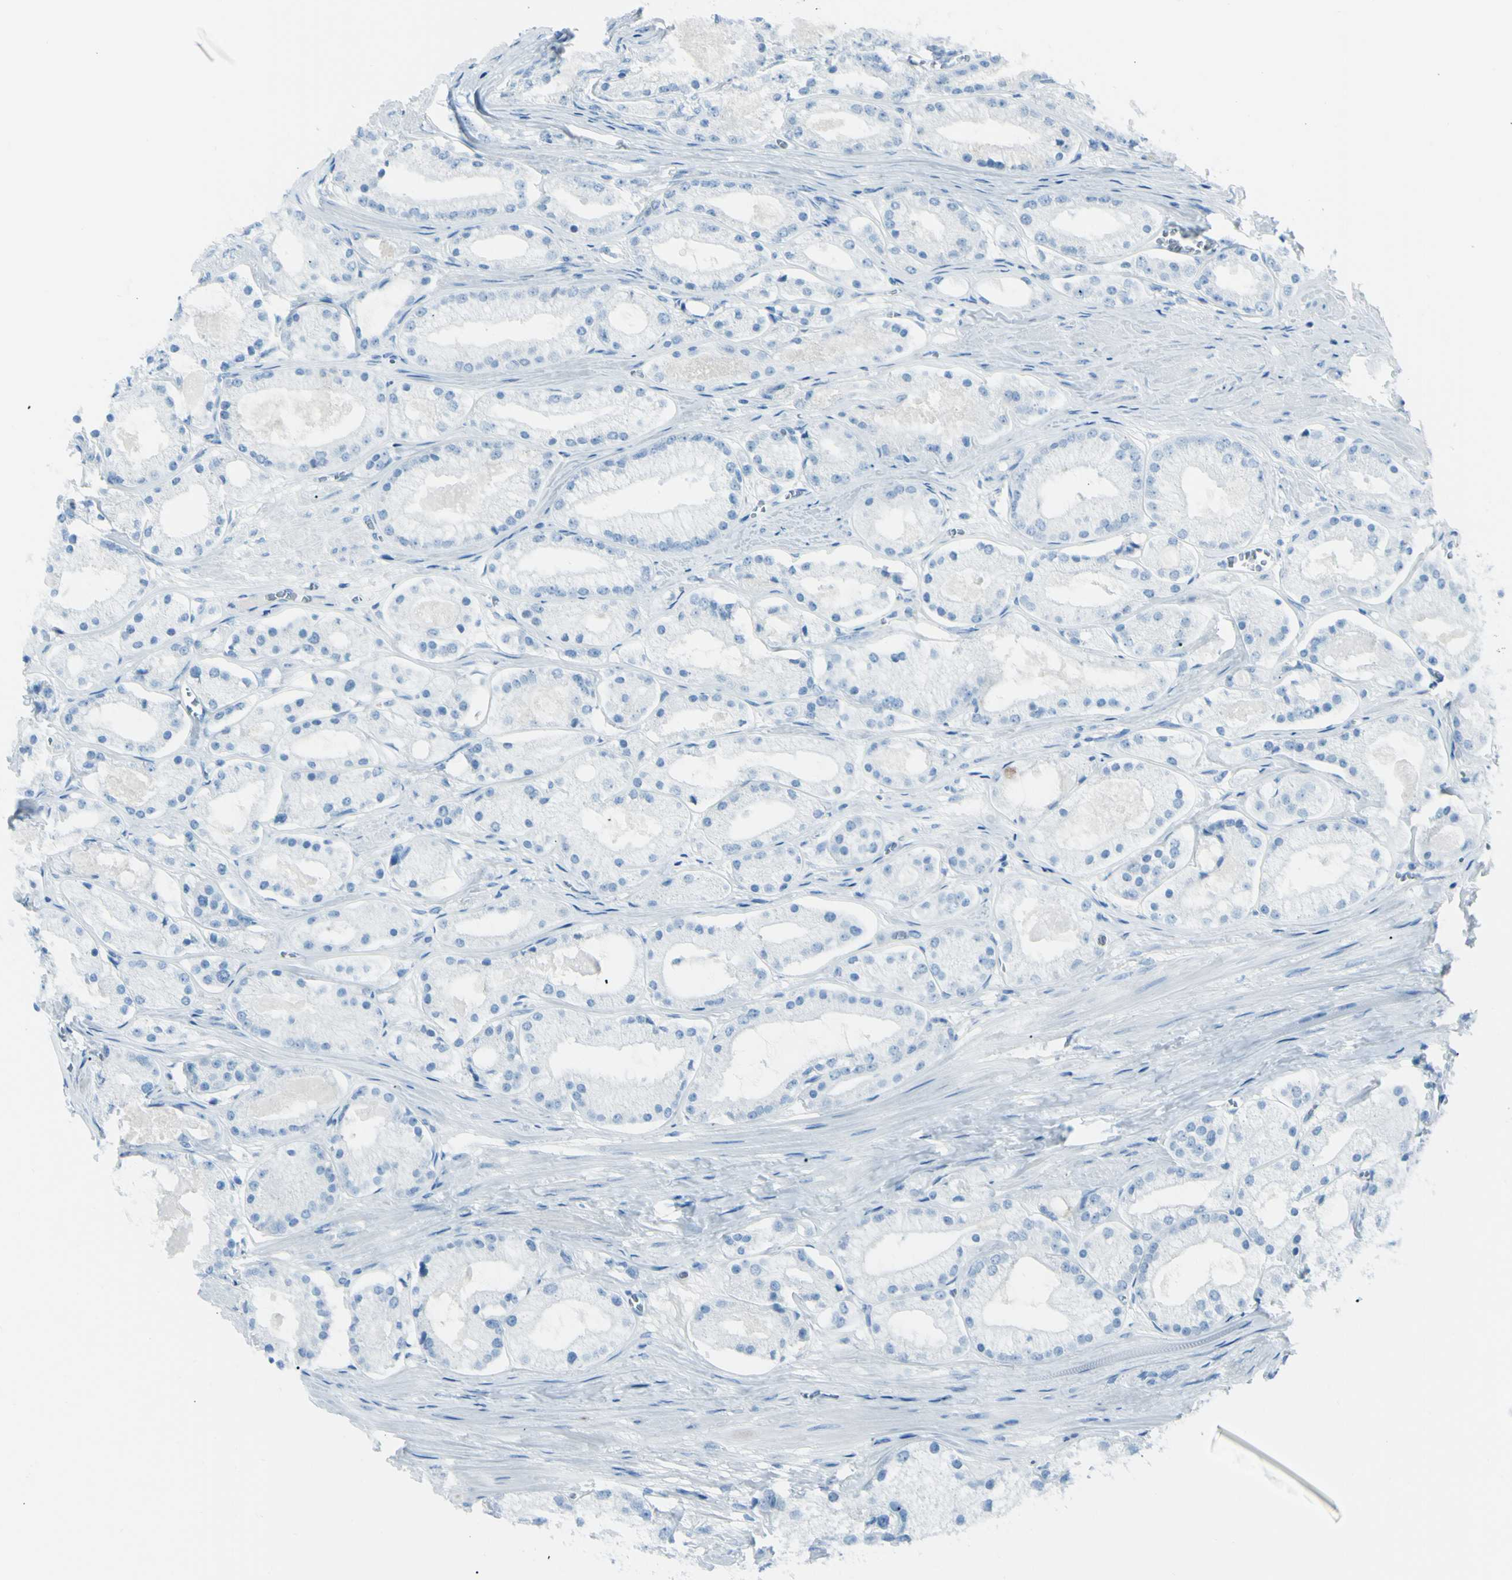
{"staining": {"intensity": "negative", "quantity": "none", "location": "none"}, "tissue": "prostate cancer", "cell_type": "Tumor cells", "image_type": "cancer", "snomed": [{"axis": "morphology", "description": "Adenocarcinoma, High grade"}, {"axis": "topography", "description": "Prostate"}], "caption": "Tumor cells show no significant protein staining in adenocarcinoma (high-grade) (prostate).", "gene": "TFPI2", "patient": {"sex": "male", "age": 66}}